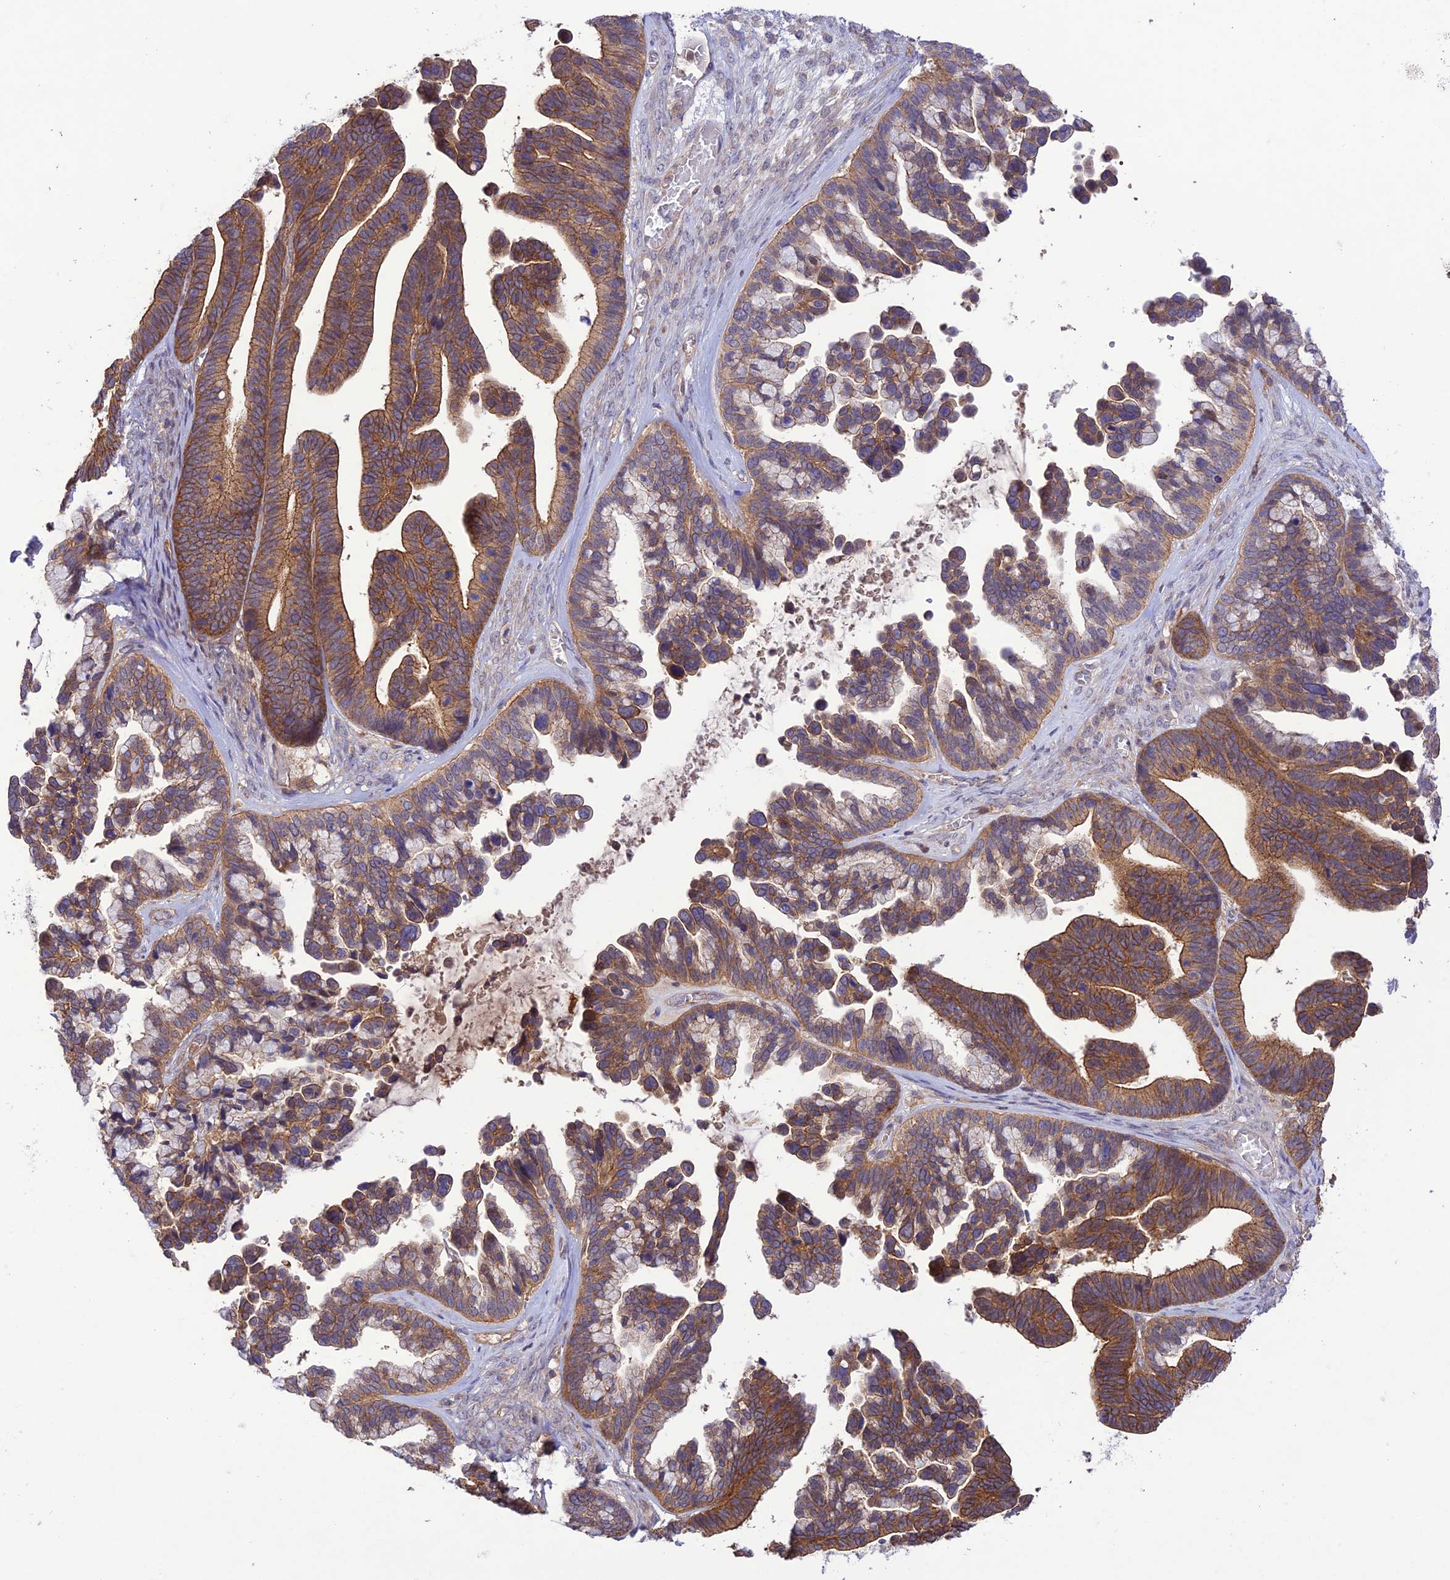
{"staining": {"intensity": "moderate", "quantity": ">75%", "location": "cytoplasmic/membranous"}, "tissue": "ovarian cancer", "cell_type": "Tumor cells", "image_type": "cancer", "snomed": [{"axis": "morphology", "description": "Cystadenocarcinoma, serous, NOS"}, {"axis": "topography", "description": "Ovary"}], "caption": "Approximately >75% of tumor cells in human serous cystadenocarcinoma (ovarian) reveal moderate cytoplasmic/membranous protein staining as visualized by brown immunohistochemical staining.", "gene": "FCHSD1", "patient": {"sex": "female", "age": 56}}